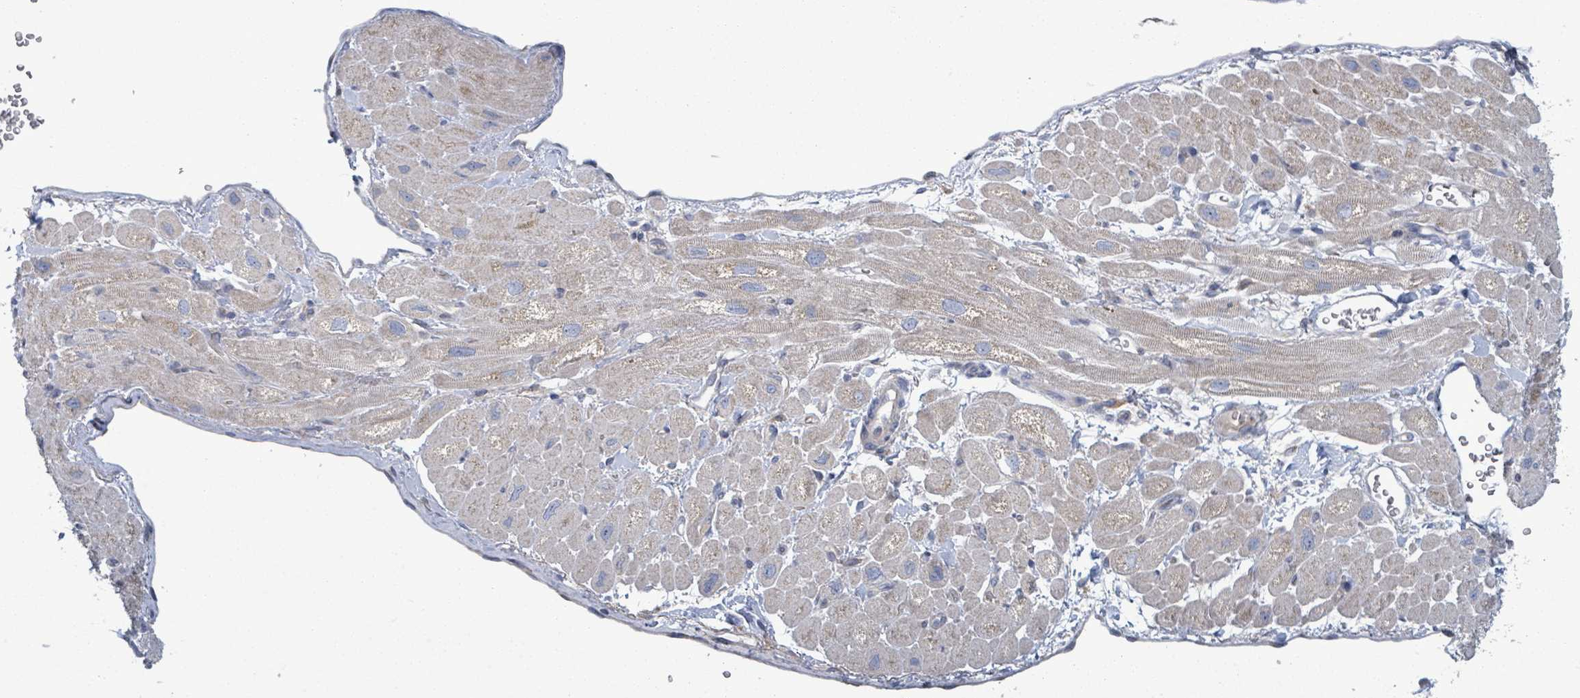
{"staining": {"intensity": "negative", "quantity": "none", "location": "none"}, "tissue": "heart muscle", "cell_type": "Cardiomyocytes", "image_type": "normal", "snomed": [{"axis": "morphology", "description": "Normal tissue, NOS"}, {"axis": "topography", "description": "Heart"}], "caption": "Cardiomyocytes are negative for brown protein staining in normal heart muscle. (DAB immunohistochemistry (IHC), high magnification).", "gene": "ATP13A1", "patient": {"sex": "male", "age": 65}}